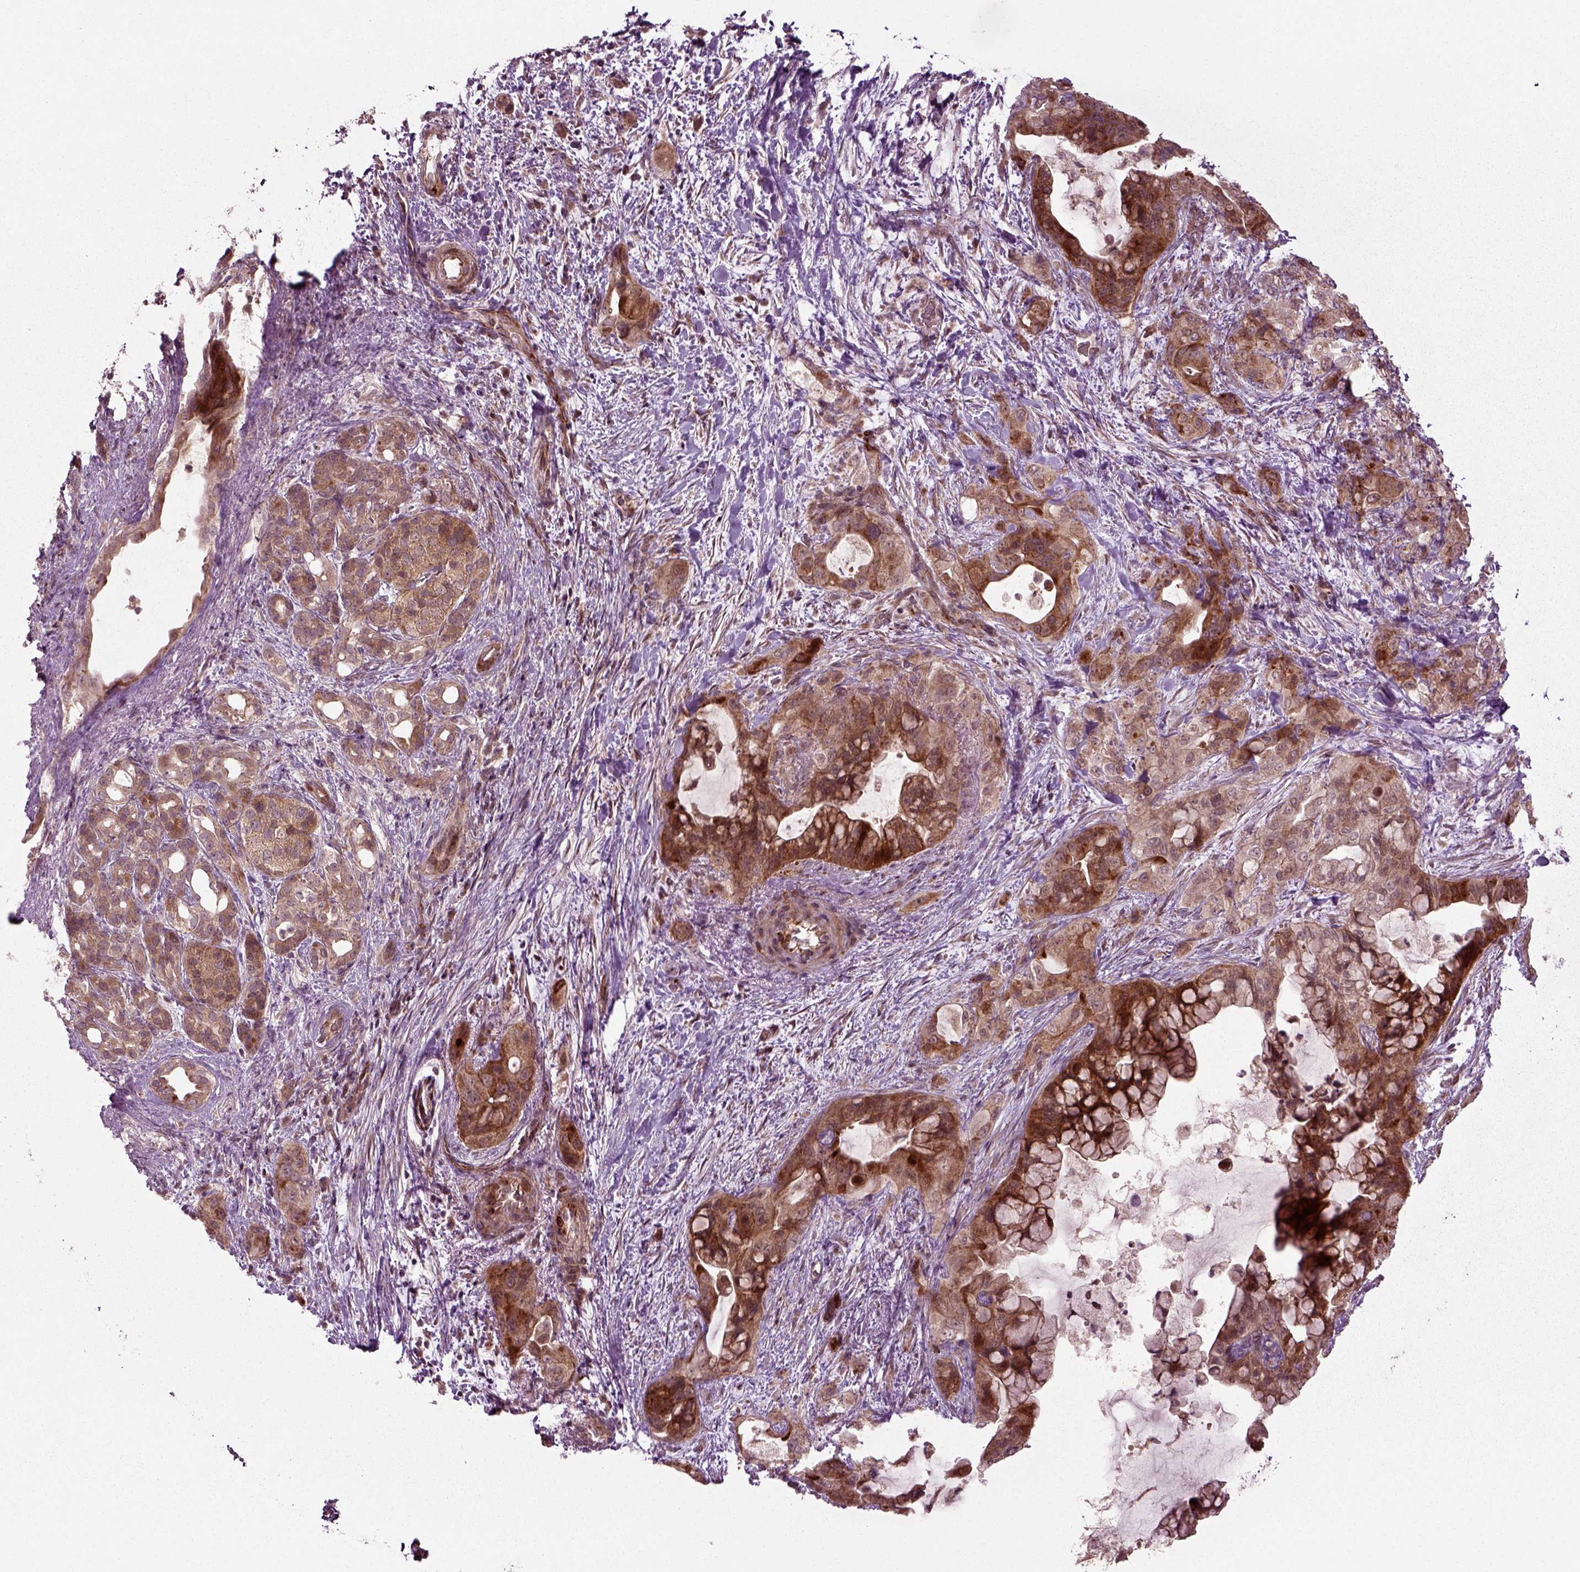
{"staining": {"intensity": "strong", "quantity": "25%-75%", "location": "cytoplasmic/membranous"}, "tissue": "pancreatic cancer", "cell_type": "Tumor cells", "image_type": "cancer", "snomed": [{"axis": "morphology", "description": "Adenocarcinoma, NOS"}, {"axis": "topography", "description": "Pancreas"}], "caption": "Protein expression by IHC demonstrates strong cytoplasmic/membranous expression in approximately 25%-75% of tumor cells in pancreatic cancer. (DAB IHC, brown staining for protein, blue staining for nuclei).", "gene": "PLCD3", "patient": {"sex": "male", "age": 71}}